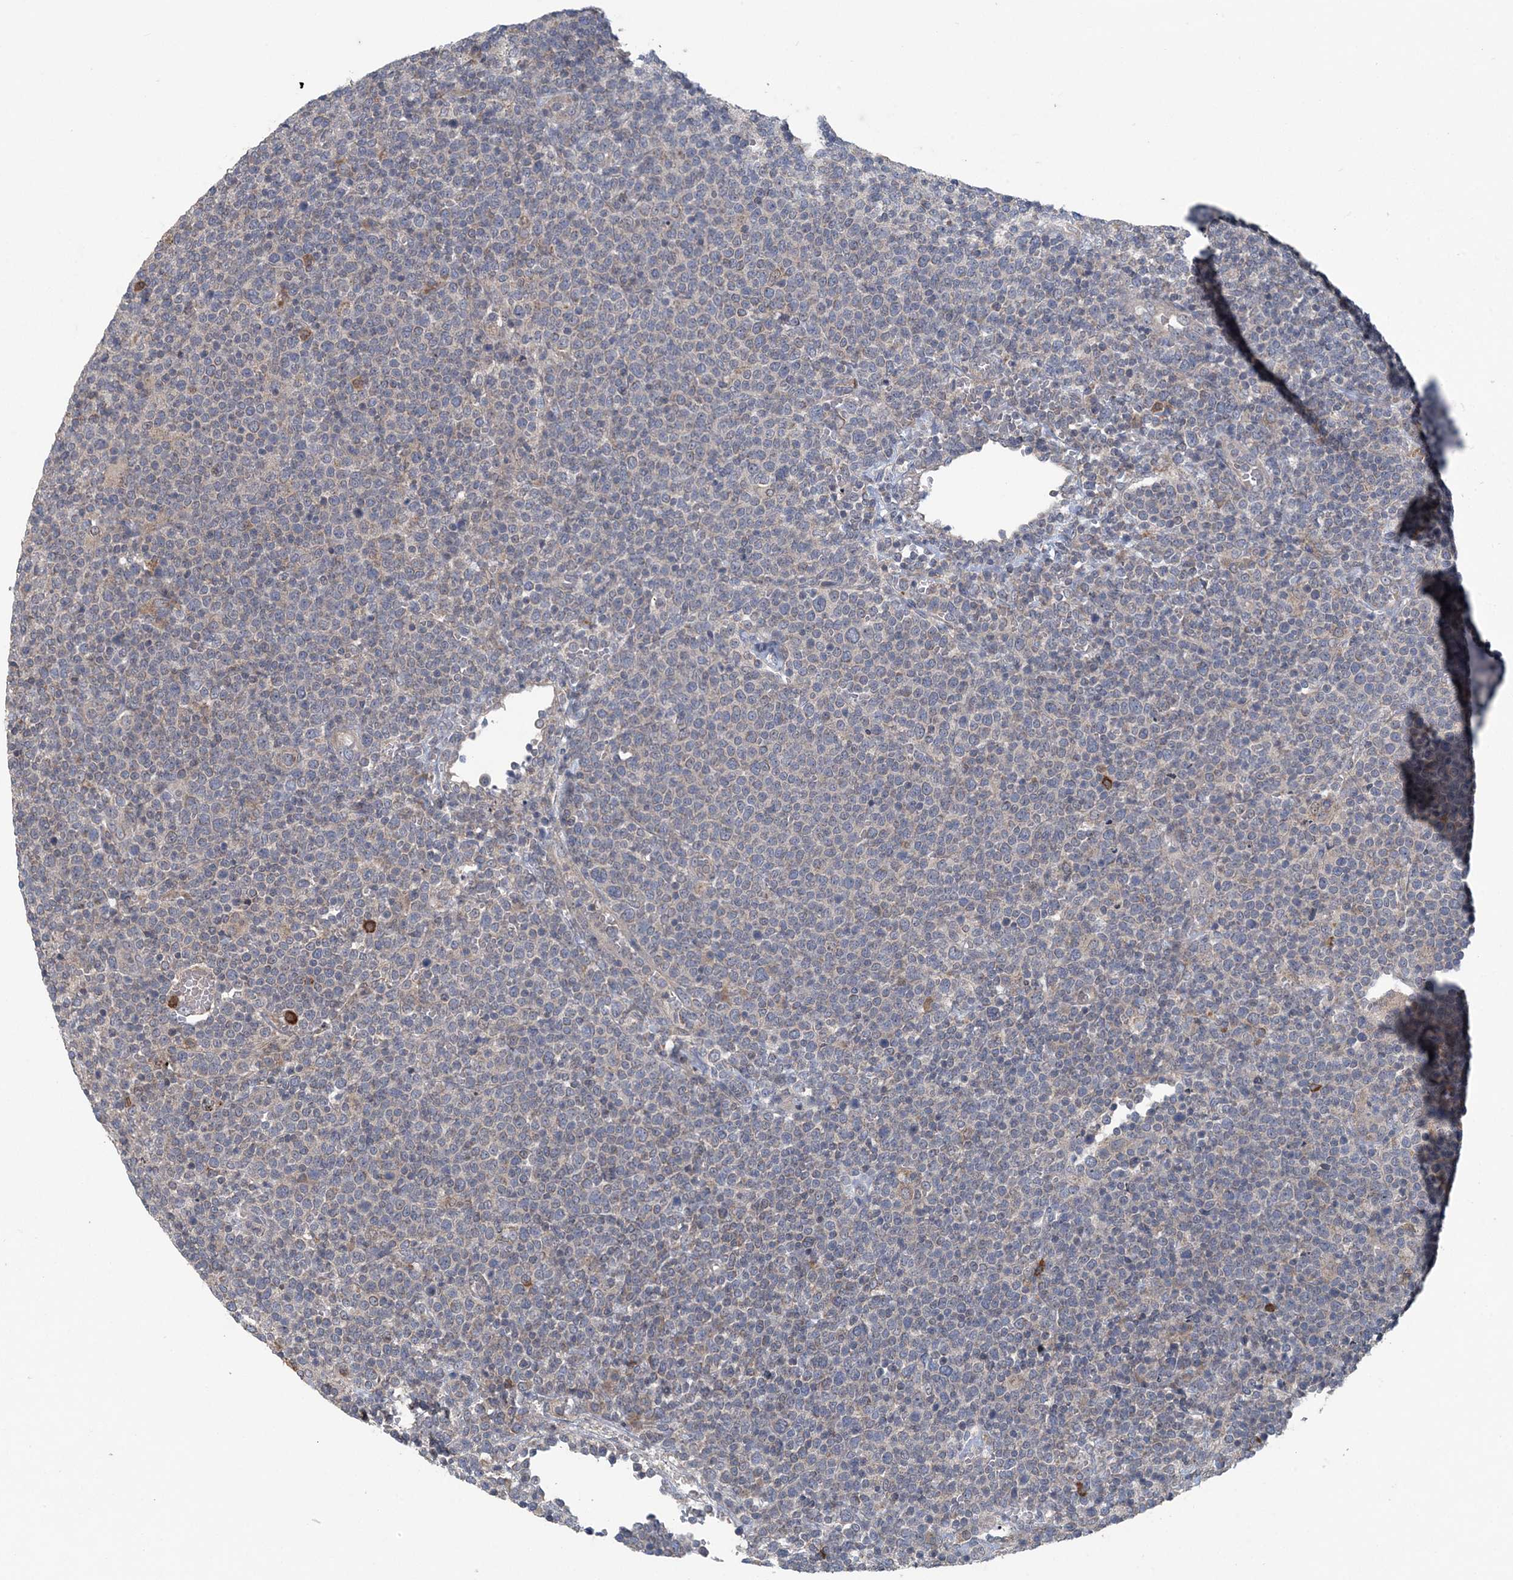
{"staining": {"intensity": "negative", "quantity": "none", "location": "none"}, "tissue": "lymphoma", "cell_type": "Tumor cells", "image_type": "cancer", "snomed": [{"axis": "morphology", "description": "Malignant lymphoma, non-Hodgkin's type, High grade"}, {"axis": "topography", "description": "Lymph node"}], "caption": "Image shows no protein expression in tumor cells of malignant lymphoma, non-Hodgkin's type (high-grade) tissue.", "gene": "MYO9B", "patient": {"sex": "male", "age": 61}}